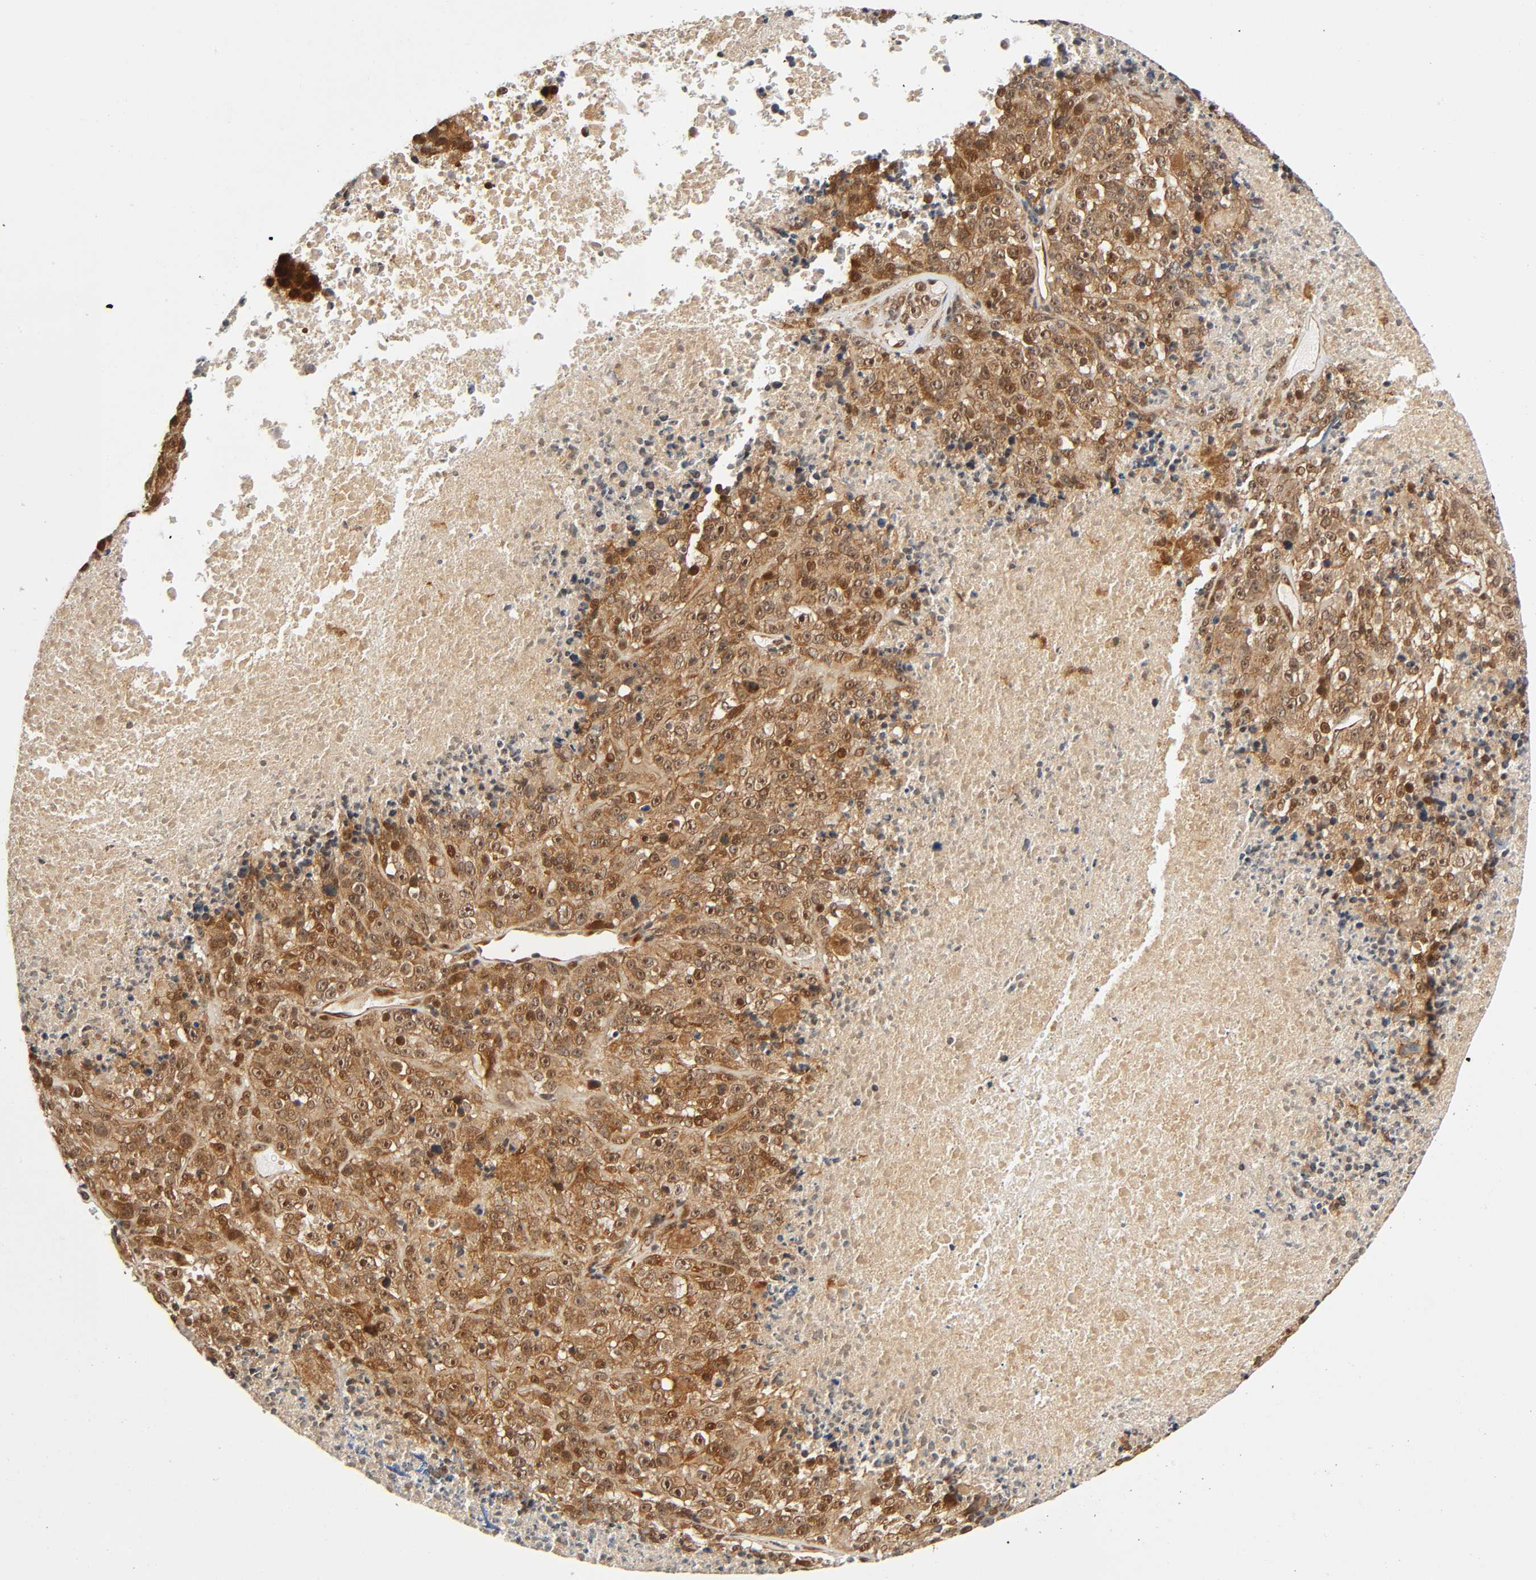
{"staining": {"intensity": "moderate", "quantity": ">75%", "location": "cytoplasmic/membranous,nuclear"}, "tissue": "melanoma", "cell_type": "Tumor cells", "image_type": "cancer", "snomed": [{"axis": "morphology", "description": "Malignant melanoma, Metastatic site"}, {"axis": "topography", "description": "Cerebral cortex"}], "caption": "The image demonstrates immunohistochemical staining of melanoma. There is moderate cytoplasmic/membranous and nuclear expression is seen in about >75% of tumor cells.", "gene": "IQCJ-SCHIP1", "patient": {"sex": "female", "age": 52}}